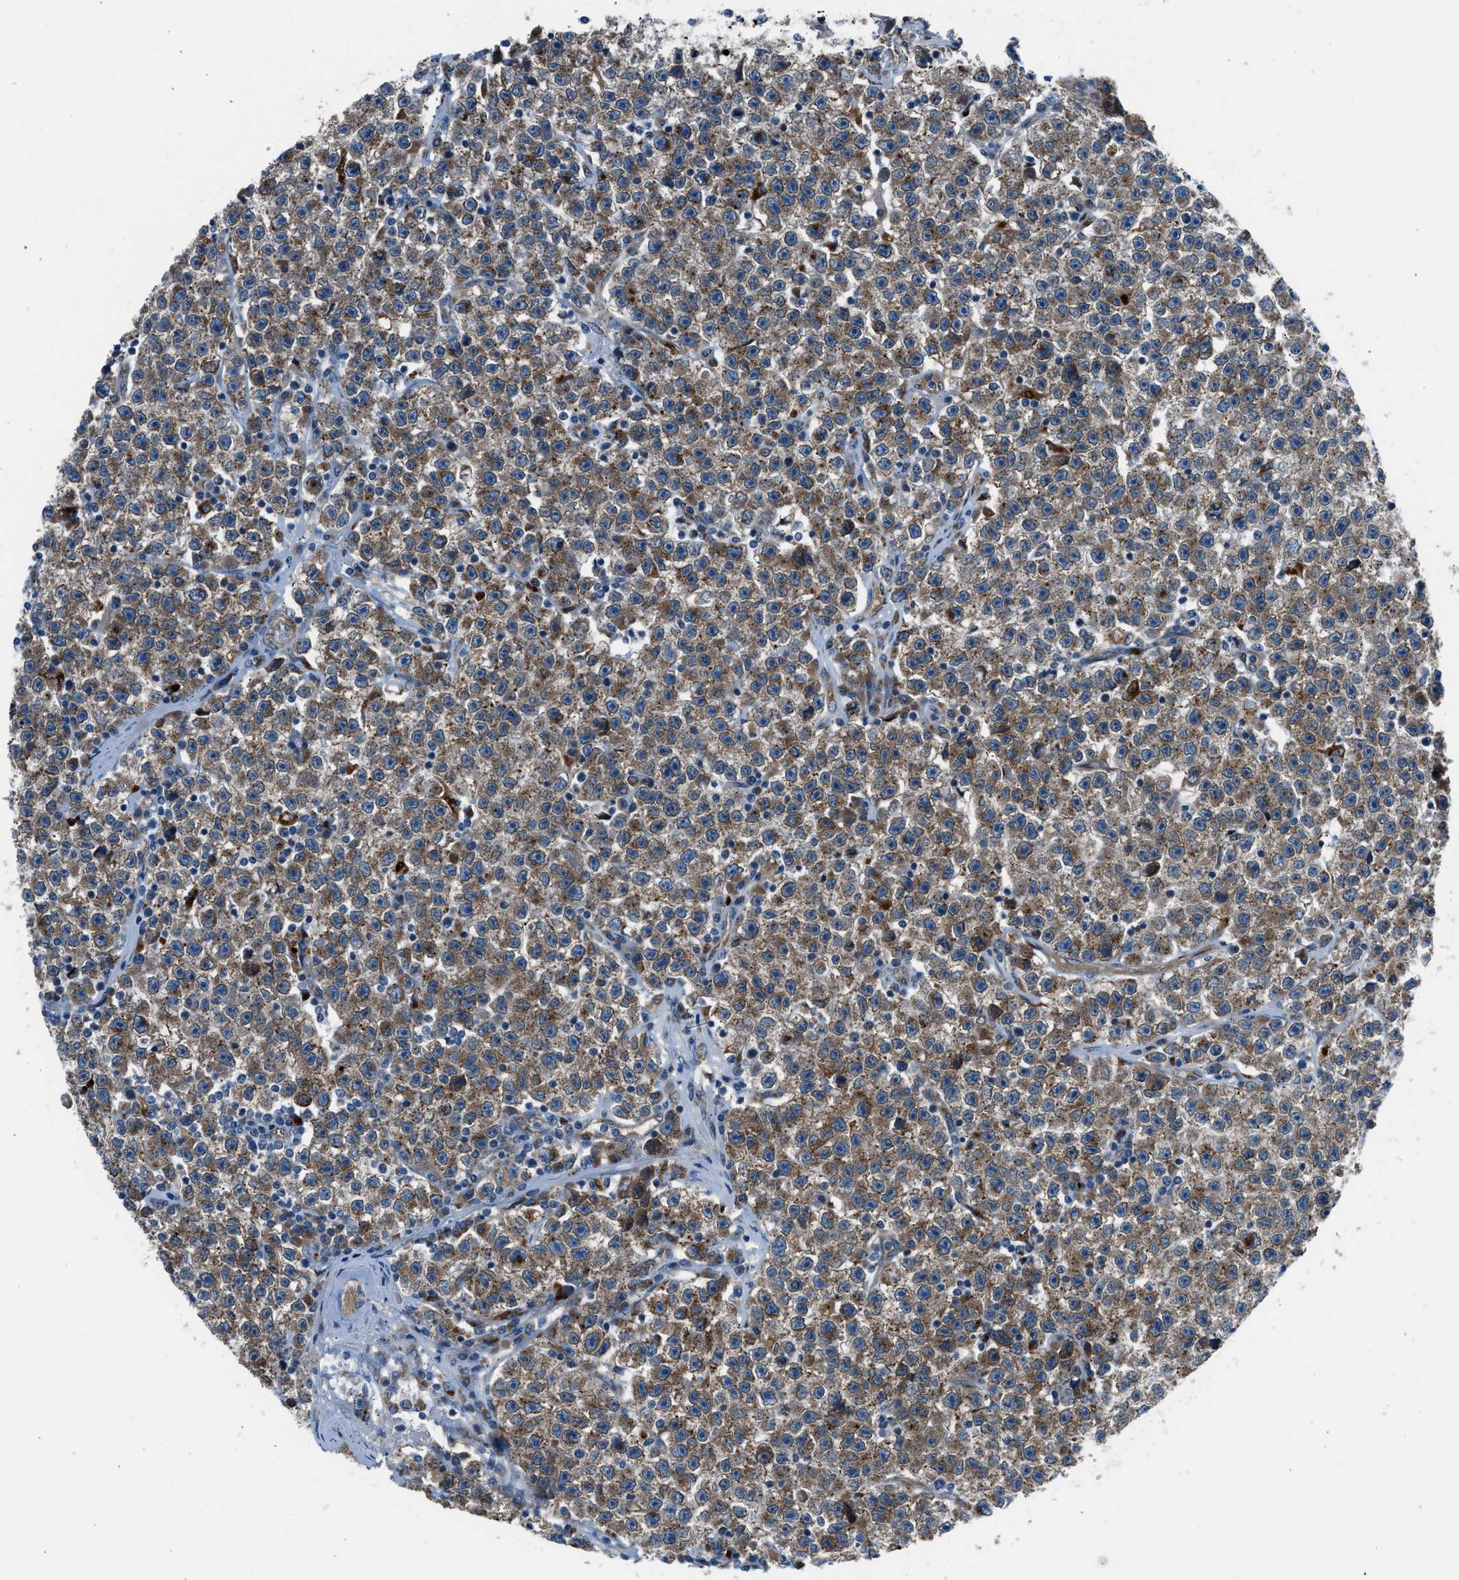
{"staining": {"intensity": "moderate", "quantity": ">75%", "location": "cytoplasmic/membranous"}, "tissue": "testis cancer", "cell_type": "Tumor cells", "image_type": "cancer", "snomed": [{"axis": "morphology", "description": "Seminoma, NOS"}, {"axis": "topography", "description": "Testis"}], "caption": "This micrograph reveals seminoma (testis) stained with immunohistochemistry (IHC) to label a protein in brown. The cytoplasmic/membranous of tumor cells show moderate positivity for the protein. Nuclei are counter-stained blue.", "gene": "LMBR1", "patient": {"sex": "male", "age": 22}}